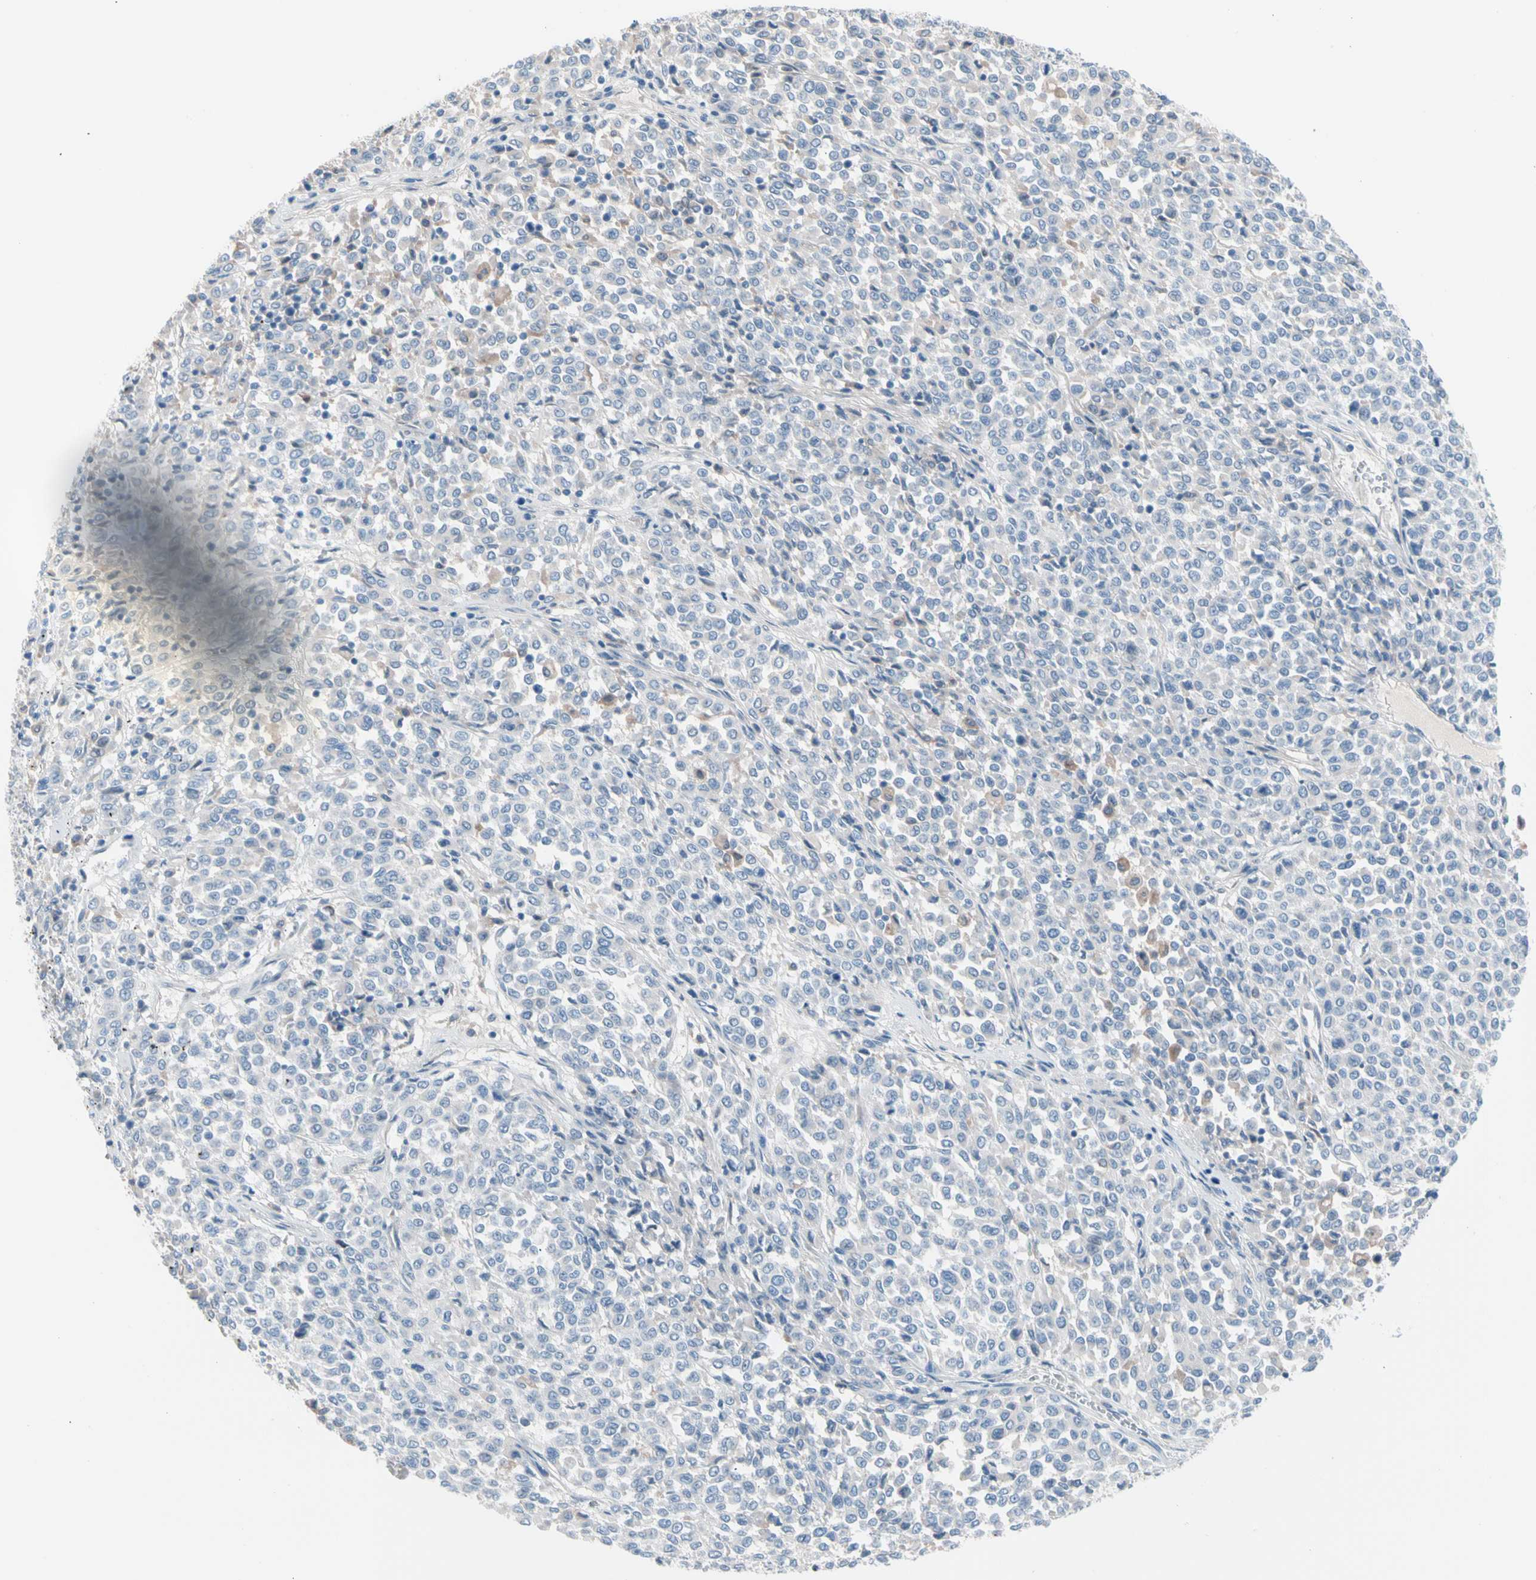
{"staining": {"intensity": "weak", "quantity": "<25%", "location": "cytoplasmic/membranous"}, "tissue": "melanoma", "cell_type": "Tumor cells", "image_type": "cancer", "snomed": [{"axis": "morphology", "description": "Malignant melanoma, Metastatic site"}, {"axis": "topography", "description": "Pancreas"}], "caption": "IHC of melanoma shows no positivity in tumor cells.", "gene": "CASQ1", "patient": {"sex": "female", "age": 30}}